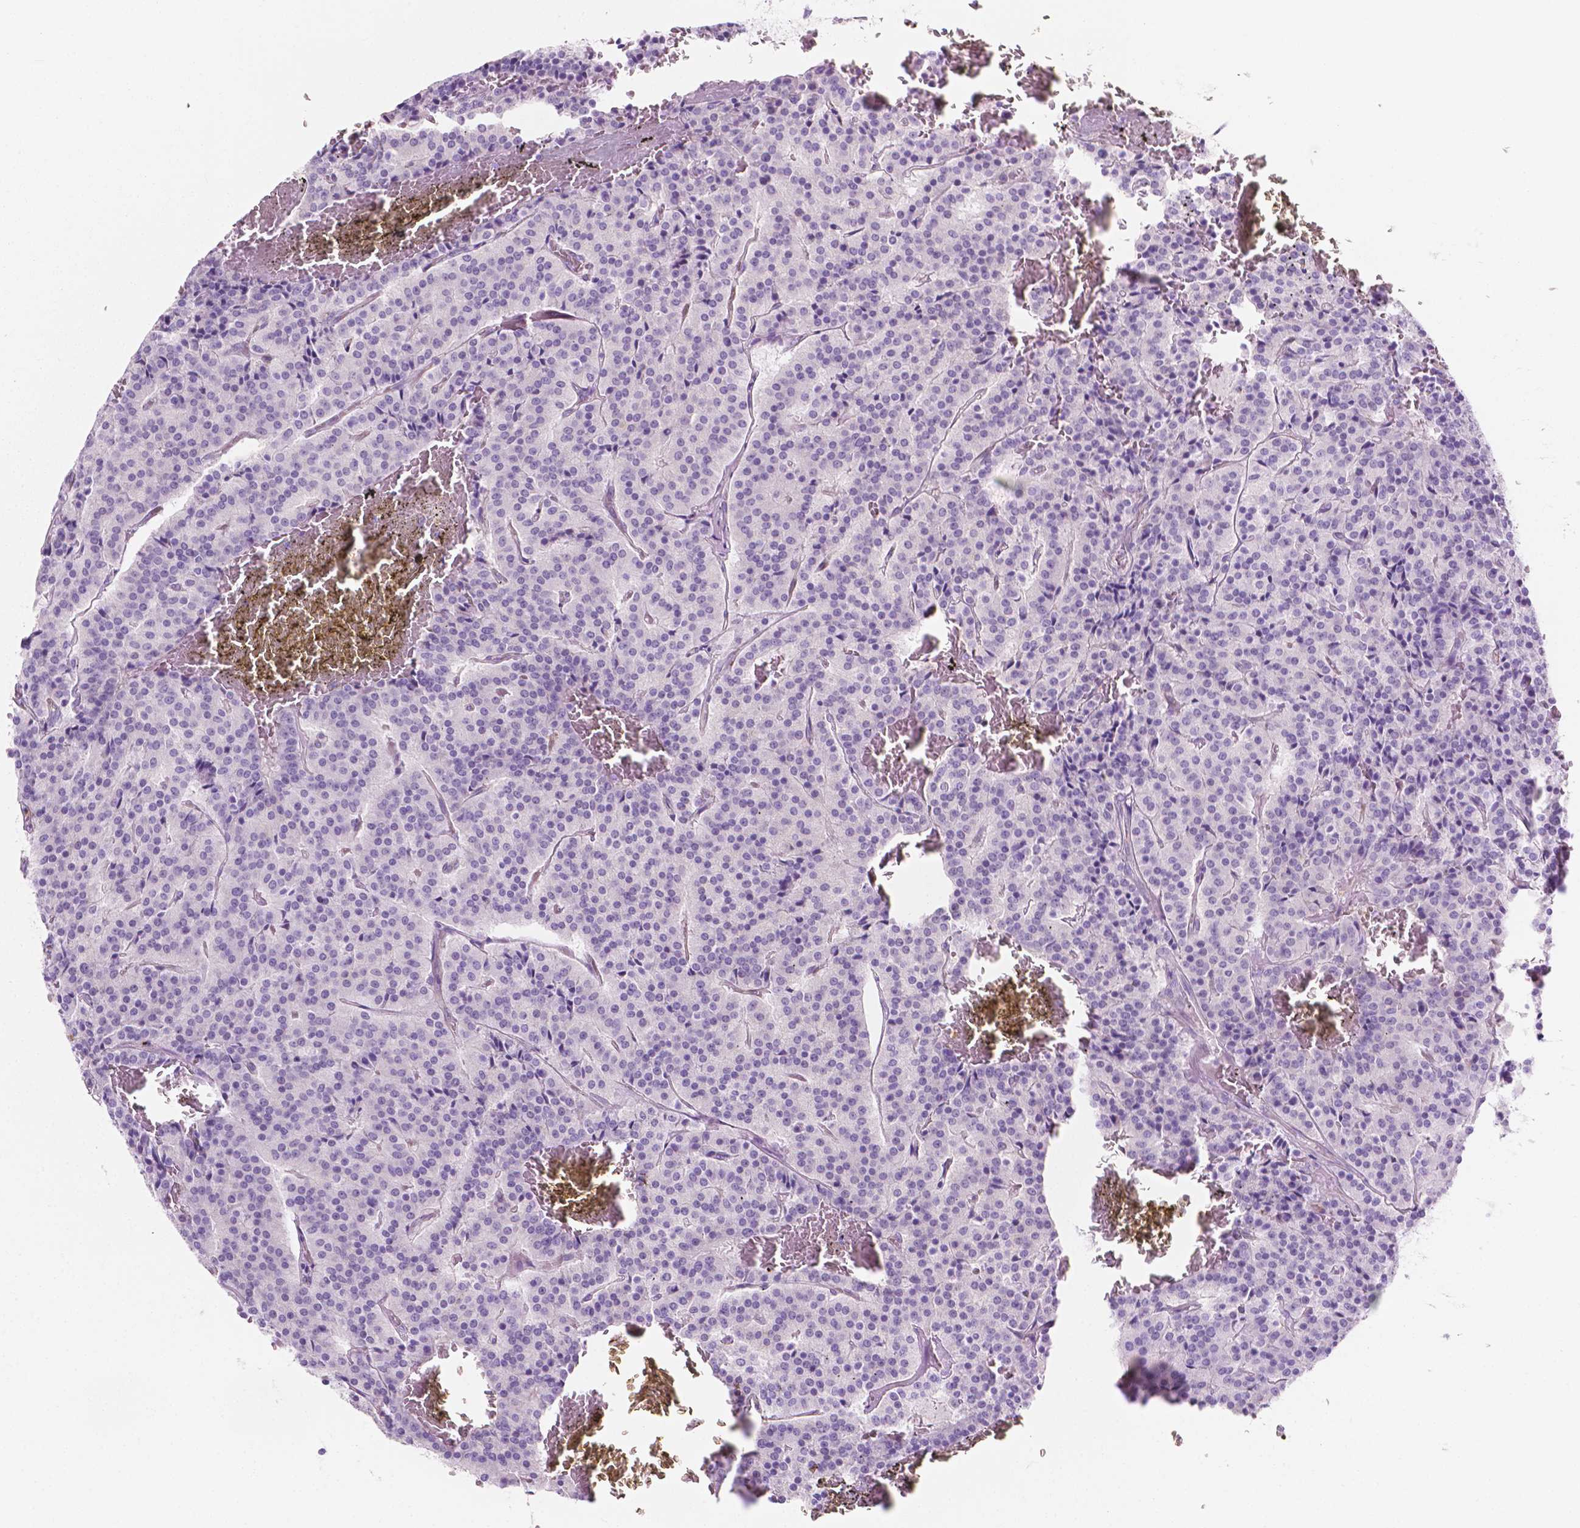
{"staining": {"intensity": "negative", "quantity": "none", "location": "none"}, "tissue": "carcinoid", "cell_type": "Tumor cells", "image_type": "cancer", "snomed": [{"axis": "morphology", "description": "Carcinoid, malignant, NOS"}, {"axis": "topography", "description": "Lung"}], "caption": "This is an immunohistochemistry photomicrograph of carcinoid. There is no positivity in tumor cells.", "gene": "EPPK1", "patient": {"sex": "male", "age": 70}}